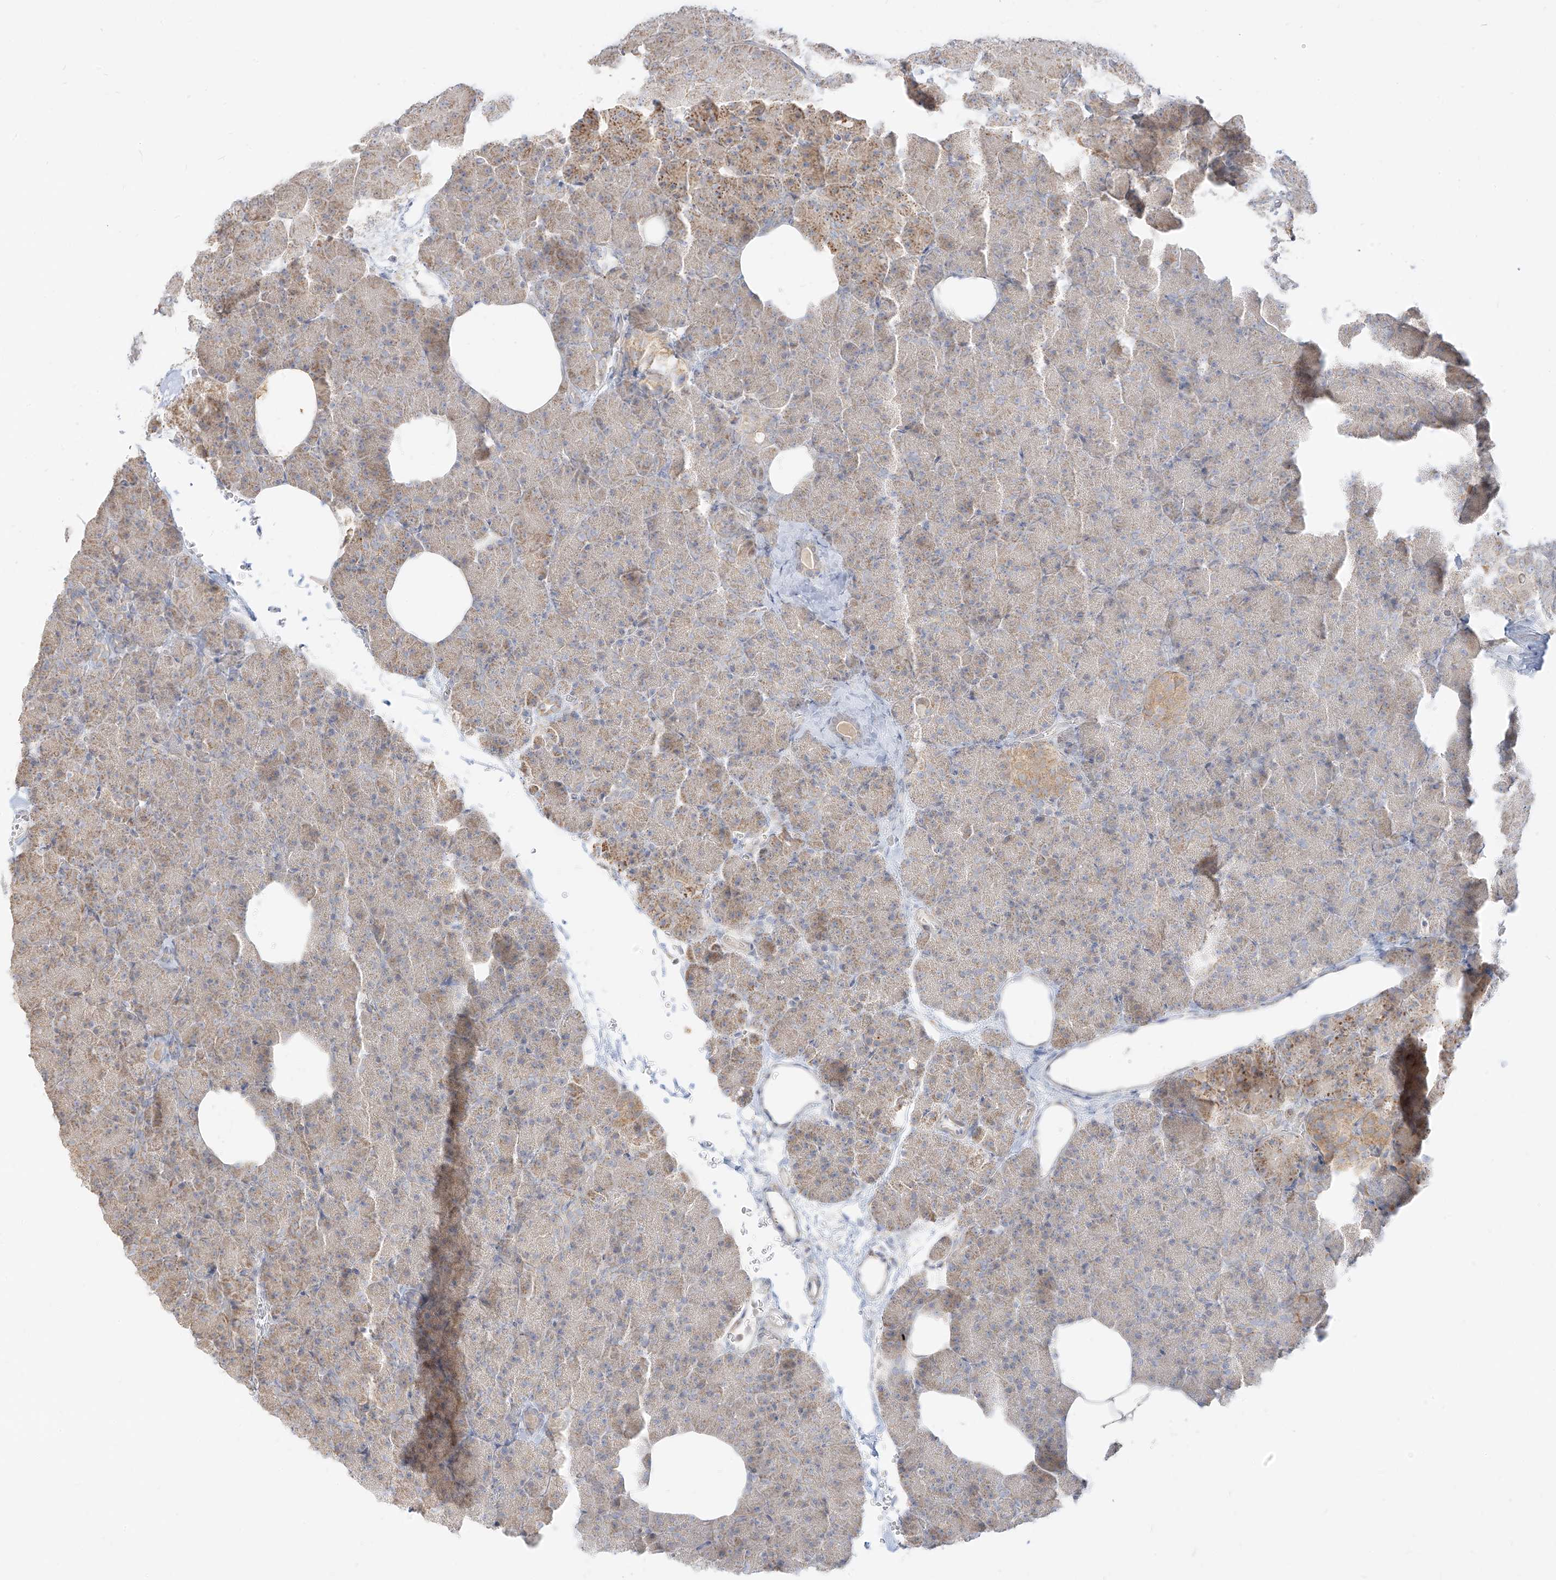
{"staining": {"intensity": "weak", "quantity": "25%-75%", "location": "cytoplasmic/membranous"}, "tissue": "pancreas", "cell_type": "Exocrine glandular cells", "image_type": "normal", "snomed": [{"axis": "morphology", "description": "Normal tissue, NOS"}, {"axis": "morphology", "description": "Carcinoid, malignant, NOS"}, {"axis": "topography", "description": "Pancreas"}], "caption": "Weak cytoplasmic/membranous expression for a protein is seen in about 25%-75% of exocrine glandular cells of benign pancreas using immunohistochemistry.", "gene": "ZIM3", "patient": {"sex": "female", "age": 35}}